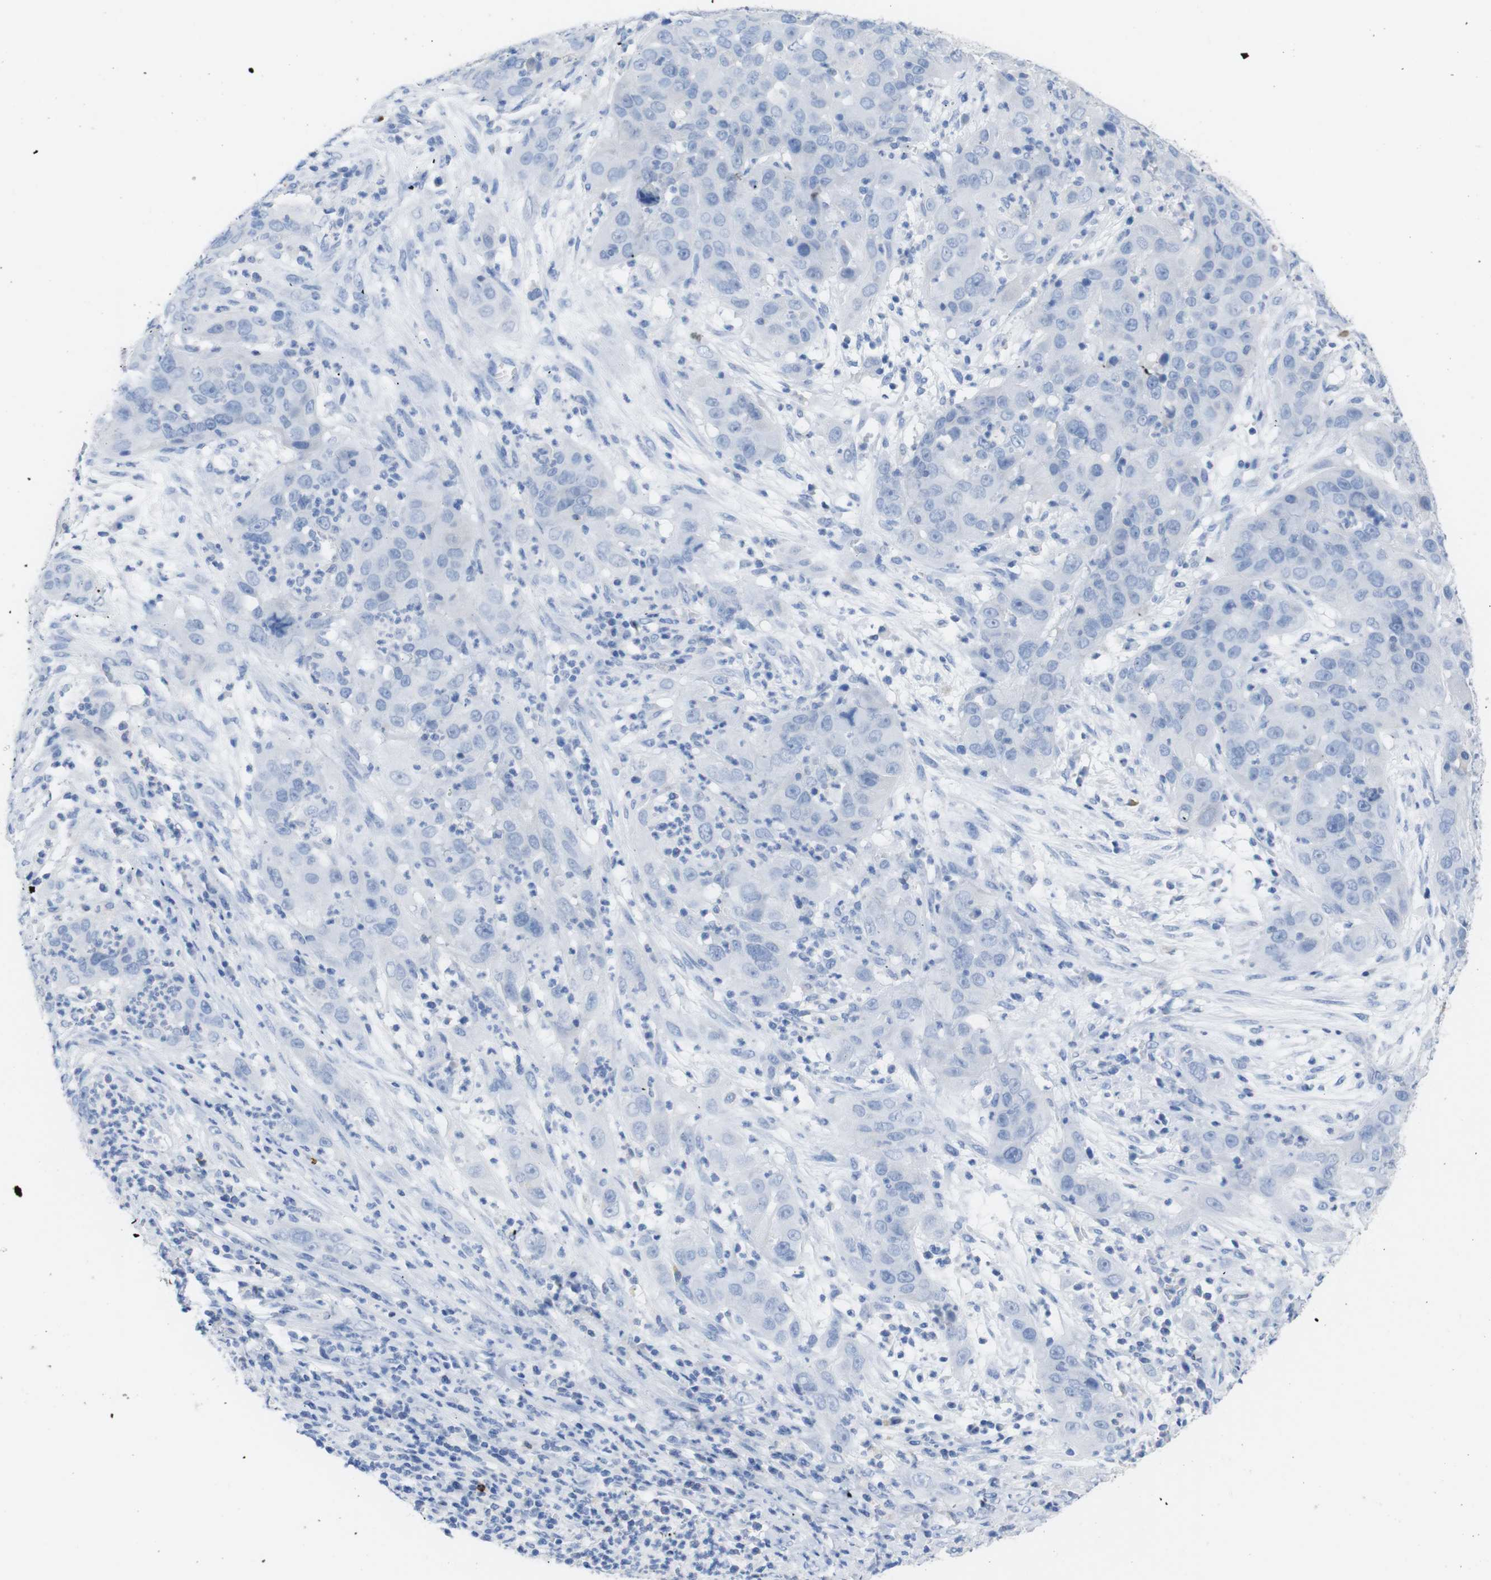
{"staining": {"intensity": "negative", "quantity": "none", "location": "none"}, "tissue": "cervical cancer", "cell_type": "Tumor cells", "image_type": "cancer", "snomed": [{"axis": "morphology", "description": "Squamous cell carcinoma, NOS"}, {"axis": "topography", "description": "Cervix"}], "caption": "This image is of cervical cancer stained with immunohistochemistry (IHC) to label a protein in brown with the nuclei are counter-stained blue. There is no staining in tumor cells.", "gene": "LAG3", "patient": {"sex": "female", "age": 32}}